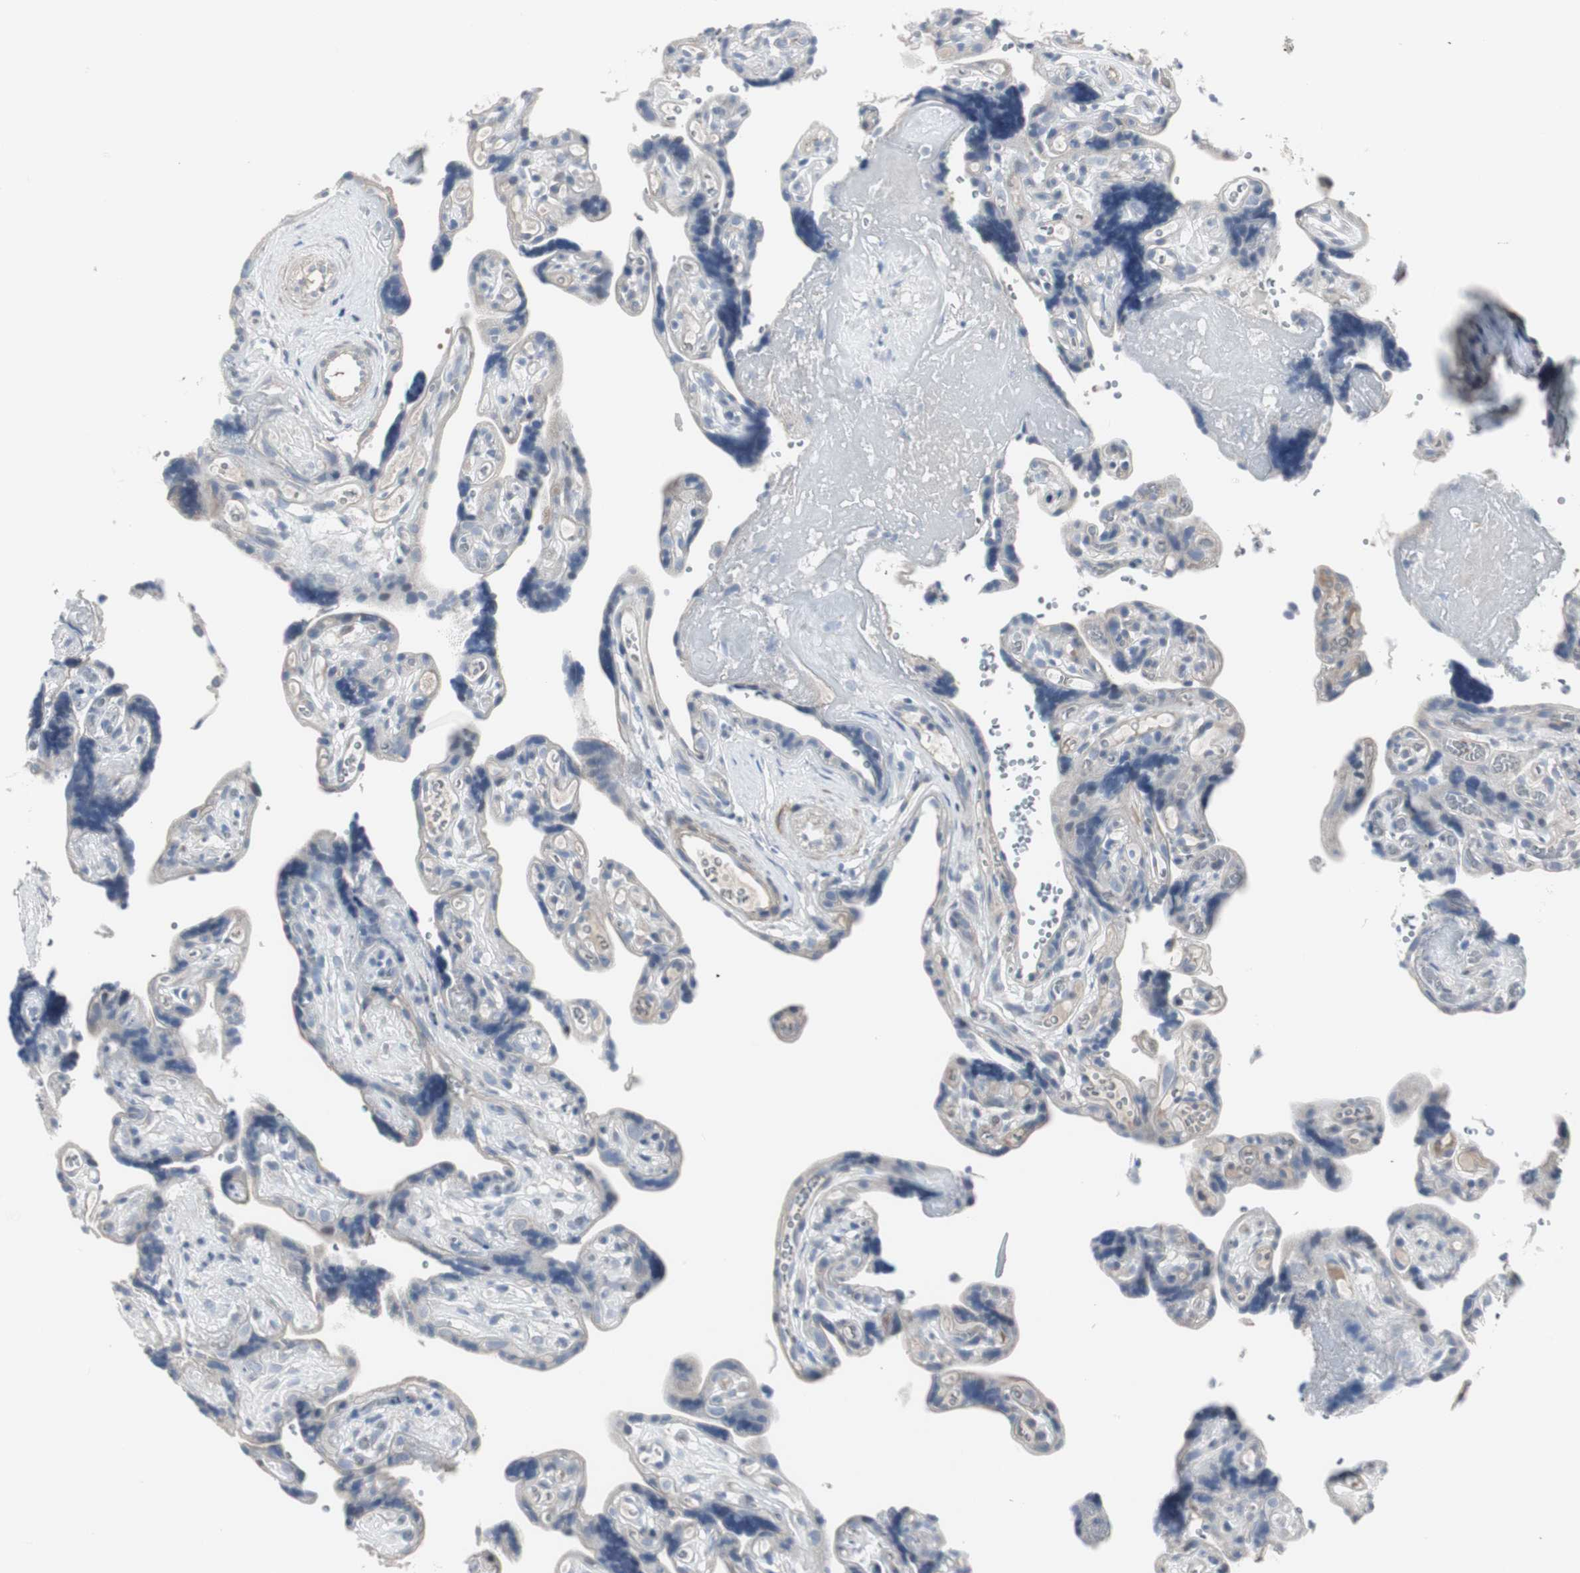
{"staining": {"intensity": "negative", "quantity": "none", "location": "none"}, "tissue": "placenta", "cell_type": "Decidual cells", "image_type": "normal", "snomed": [{"axis": "morphology", "description": "Normal tissue, NOS"}, {"axis": "topography", "description": "Placenta"}], "caption": "This is an immunohistochemistry (IHC) micrograph of benign human placenta. There is no positivity in decidual cells.", "gene": "DMPK", "patient": {"sex": "female", "age": 30}}